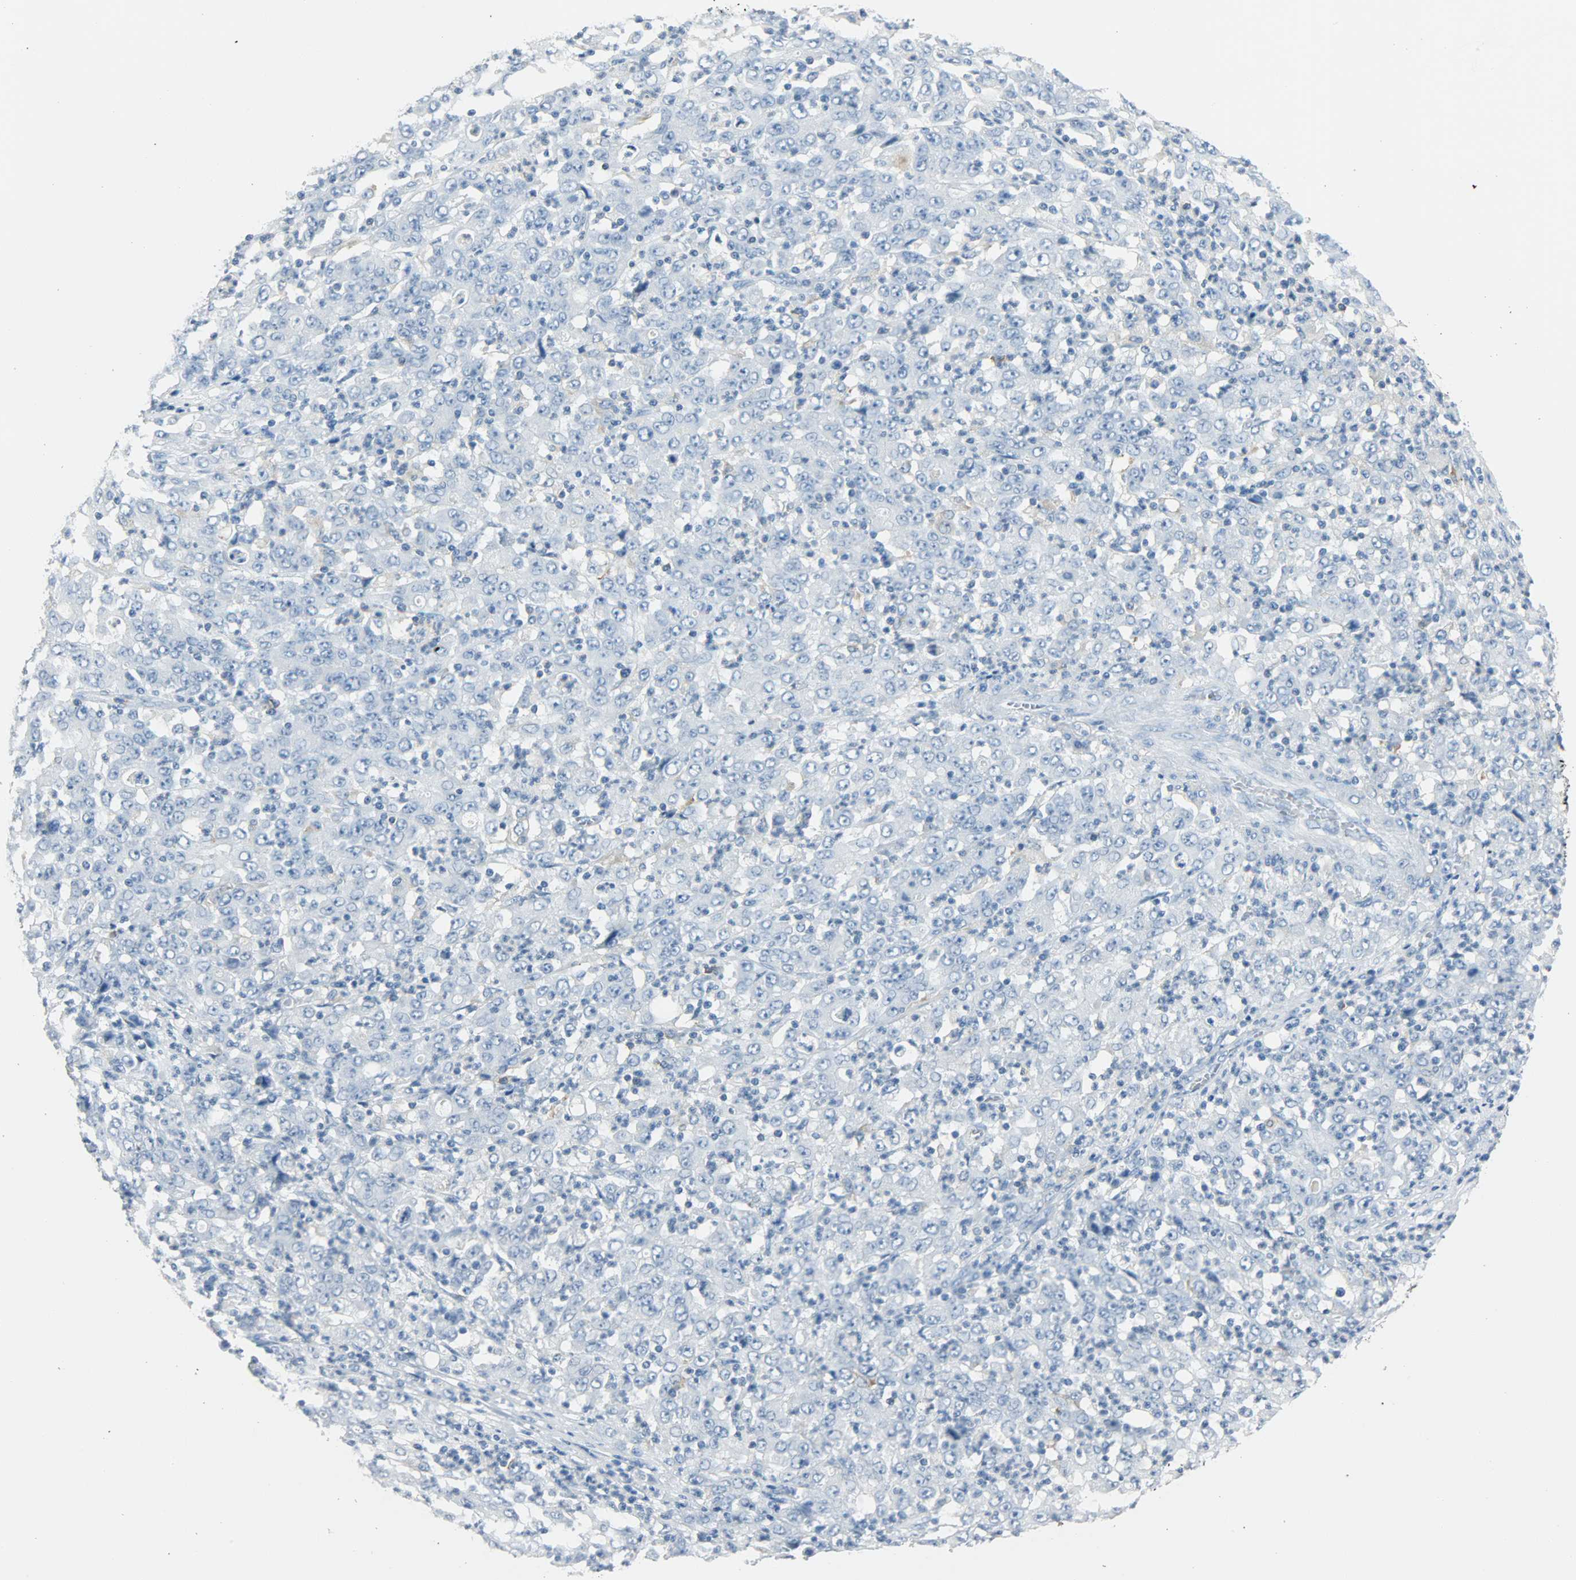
{"staining": {"intensity": "negative", "quantity": "none", "location": "none"}, "tissue": "stomach cancer", "cell_type": "Tumor cells", "image_type": "cancer", "snomed": [{"axis": "morphology", "description": "Adenocarcinoma, NOS"}, {"axis": "topography", "description": "Stomach, lower"}], "caption": "A histopathology image of stomach cancer (adenocarcinoma) stained for a protein shows no brown staining in tumor cells. (Immunohistochemistry, brightfield microscopy, high magnification).", "gene": "PTPN6", "patient": {"sex": "female", "age": 71}}